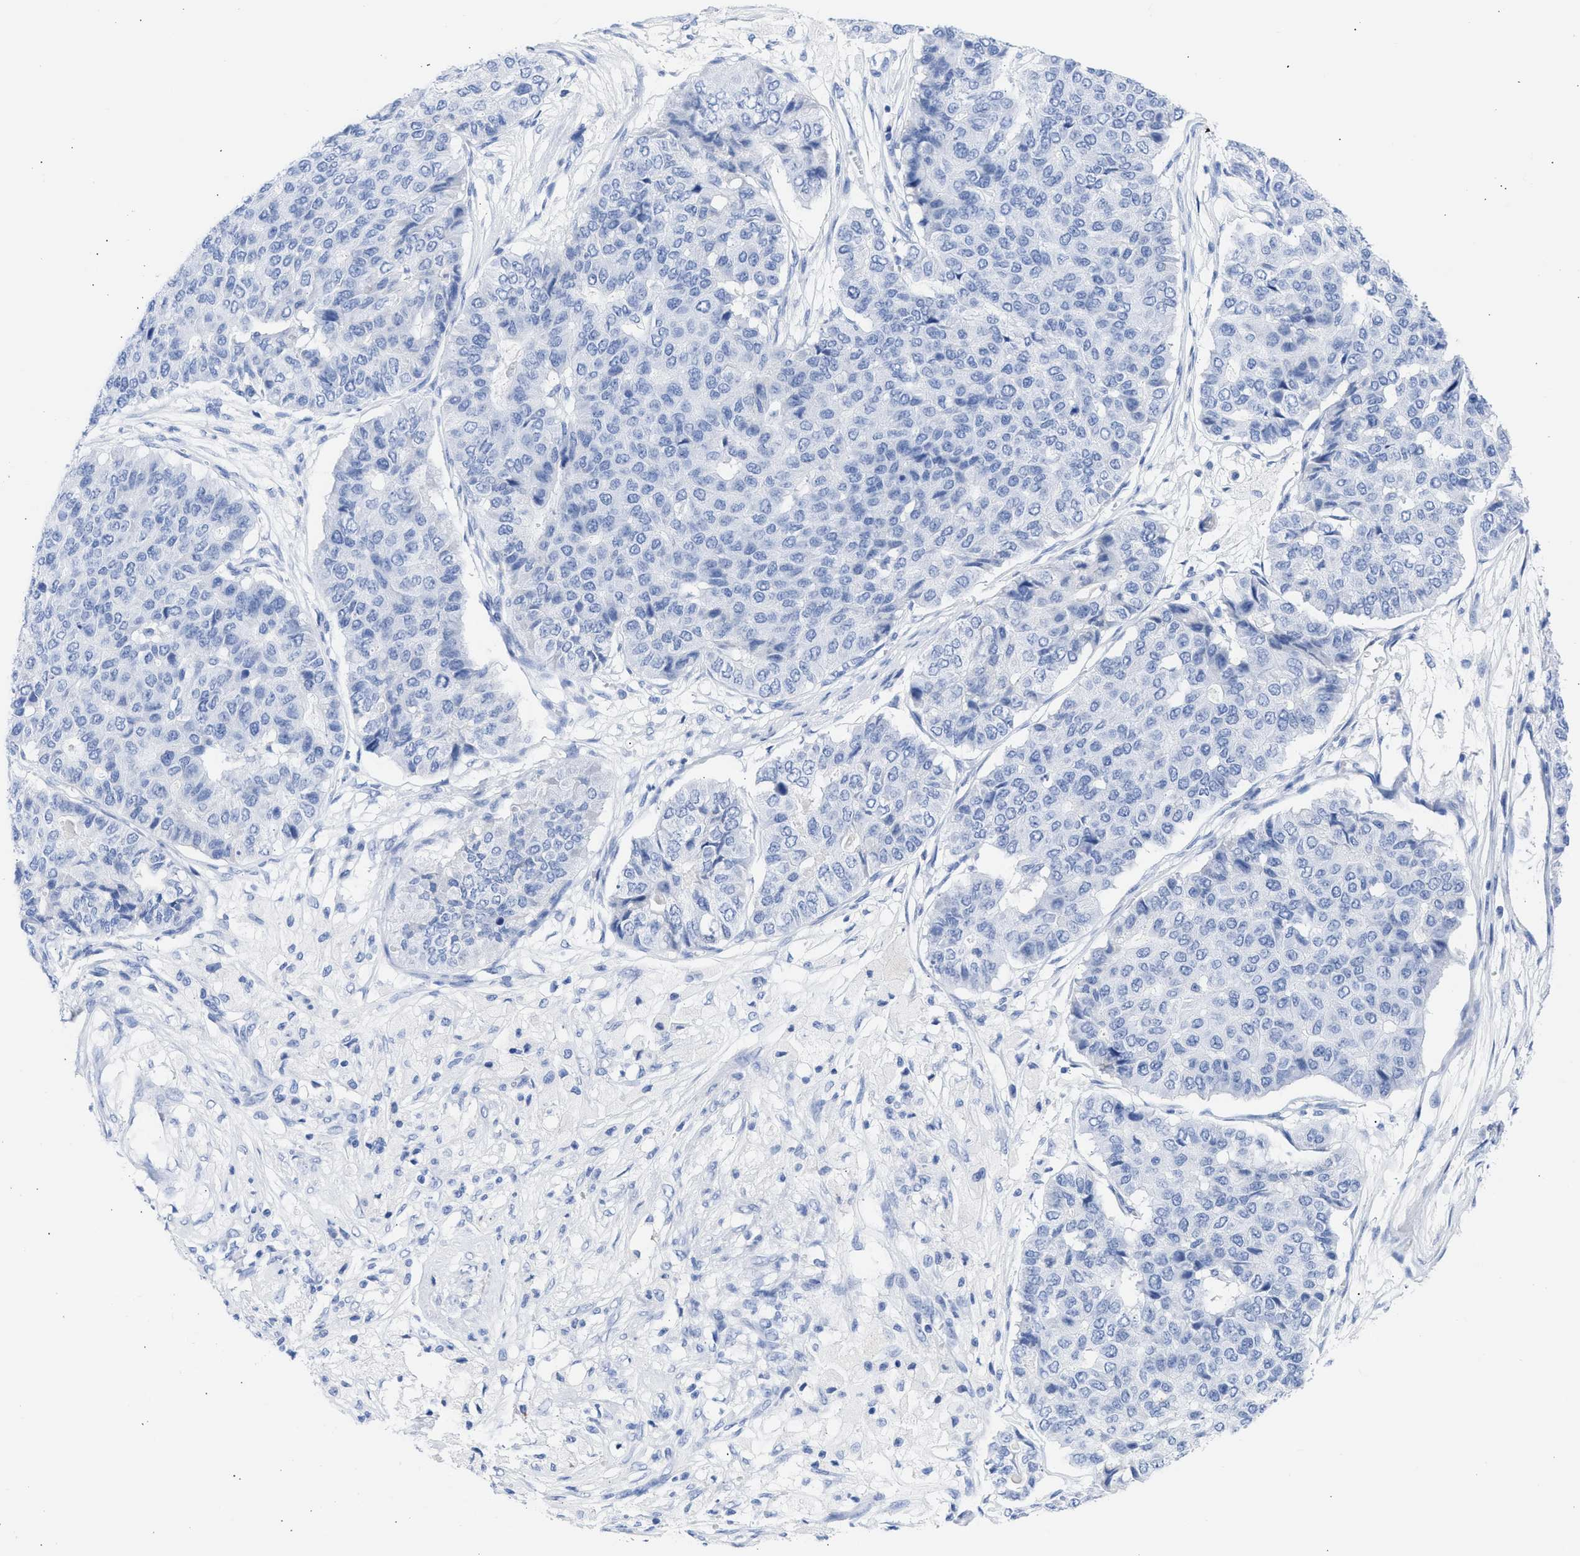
{"staining": {"intensity": "negative", "quantity": "none", "location": "none"}, "tissue": "pancreatic cancer", "cell_type": "Tumor cells", "image_type": "cancer", "snomed": [{"axis": "morphology", "description": "Adenocarcinoma, NOS"}, {"axis": "topography", "description": "Pancreas"}], "caption": "Protein analysis of pancreatic cancer (adenocarcinoma) reveals no significant staining in tumor cells.", "gene": "RSPH1", "patient": {"sex": "male", "age": 50}}